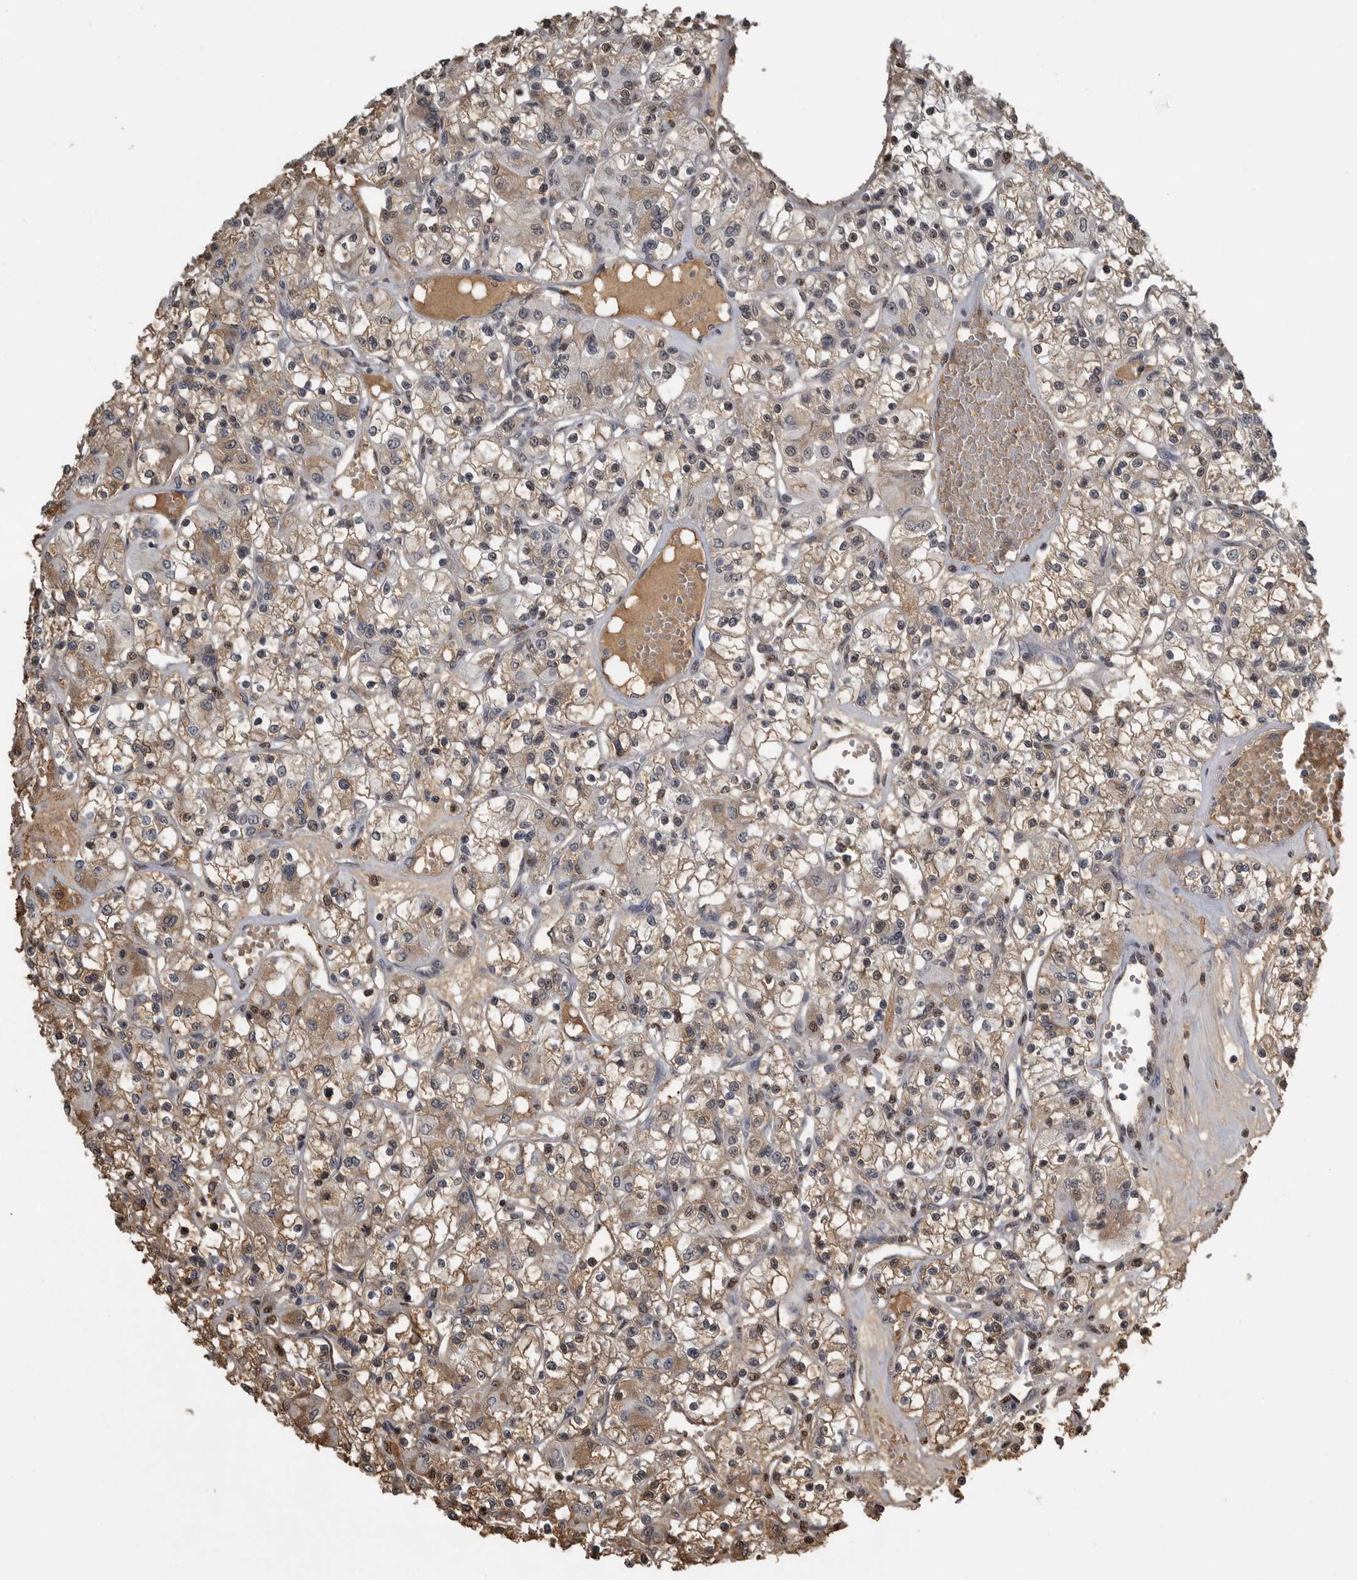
{"staining": {"intensity": "weak", "quantity": ">75%", "location": "cytoplasmic/membranous,nuclear"}, "tissue": "renal cancer", "cell_type": "Tumor cells", "image_type": "cancer", "snomed": [{"axis": "morphology", "description": "Adenocarcinoma, NOS"}, {"axis": "topography", "description": "Kidney"}], "caption": "Renal adenocarcinoma stained for a protein (brown) shows weak cytoplasmic/membranous and nuclear positive staining in approximately >75% of tumor cells.", "gene": "TGS1", "patient": {"sex": "female", "age": 59}}